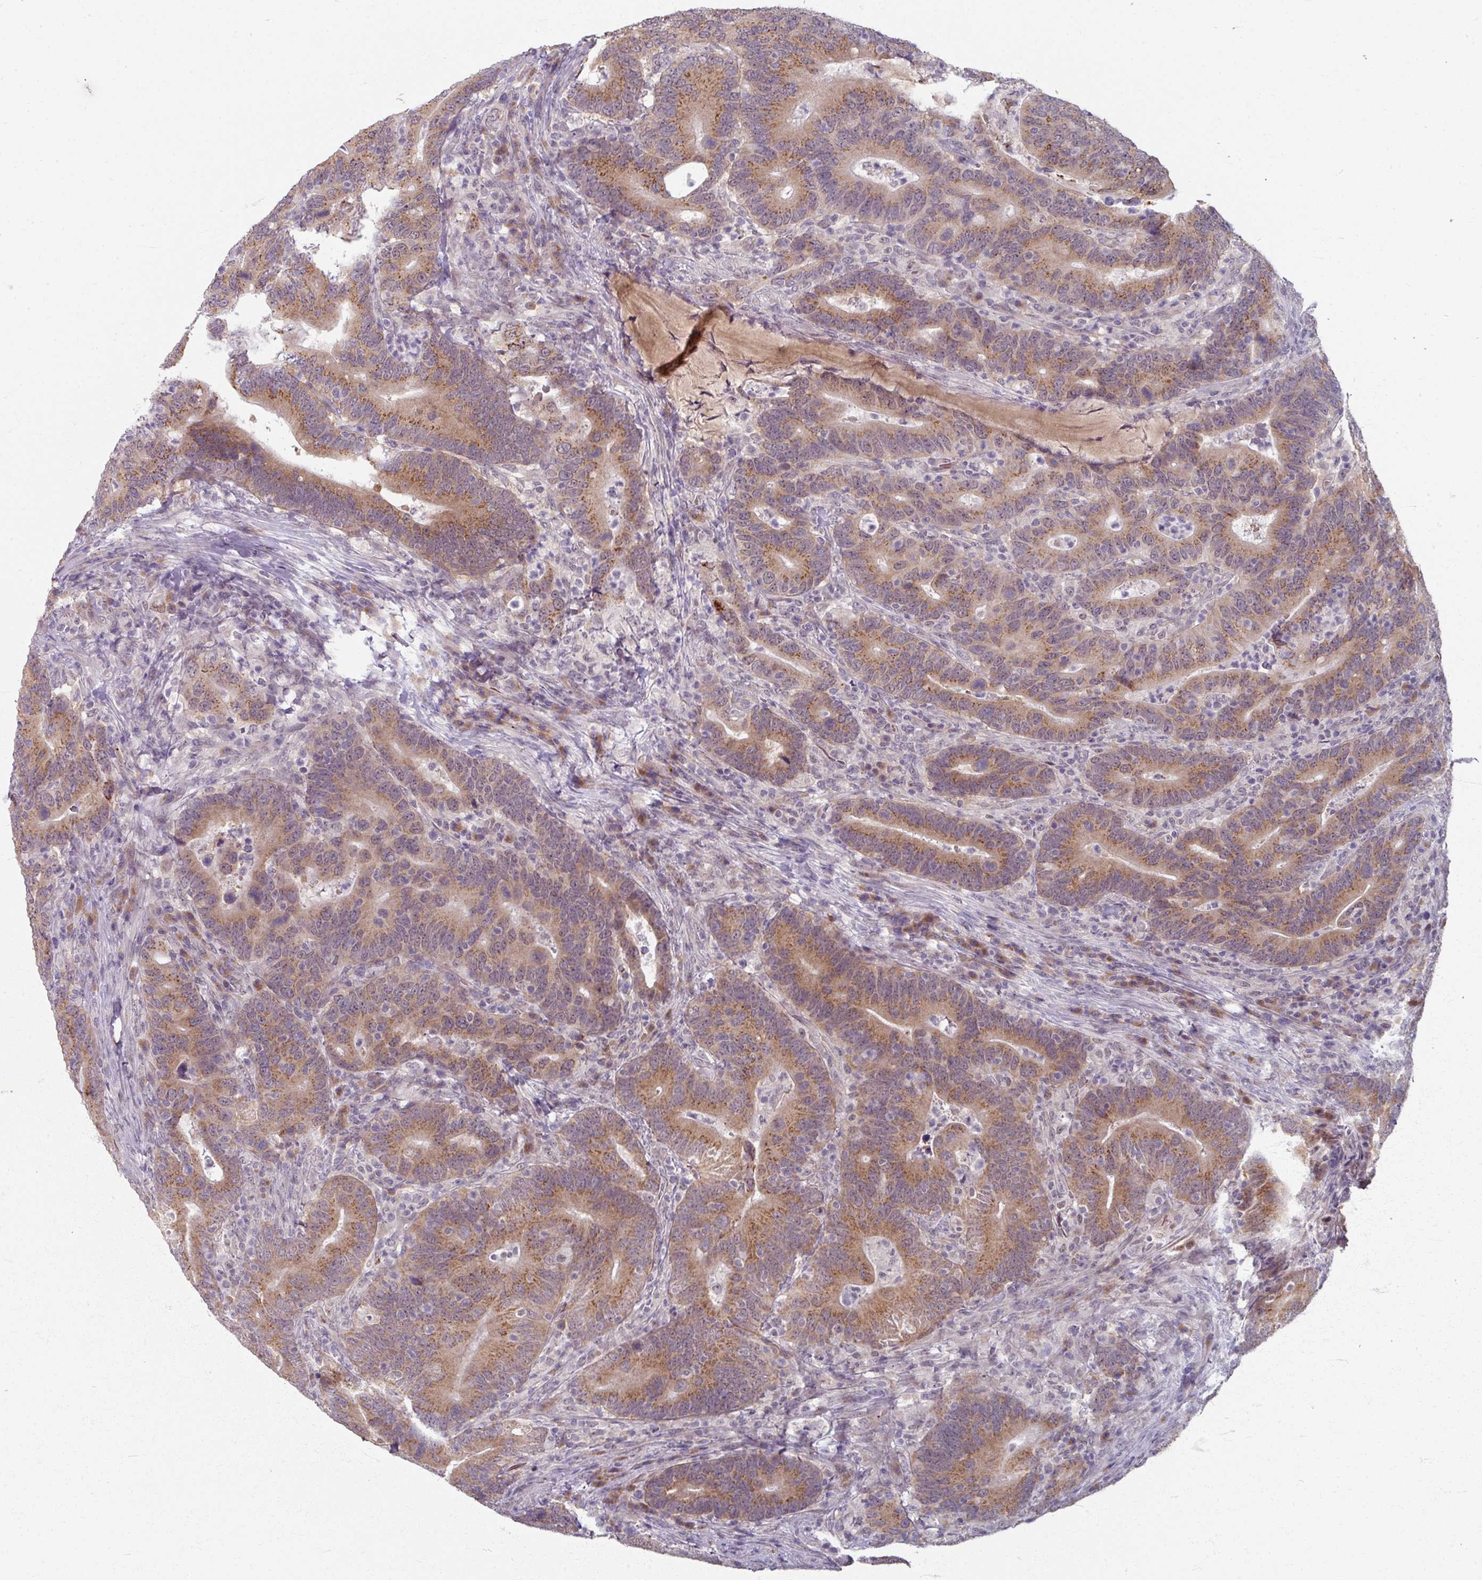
{"staining": {"intensity": "moderate", "quantity": ">75%", "location": "cytoplasmic/membranous"}, "tissue": "colorectal cancer", "cell_type": "Tumor cells", "image_type": "cancer", "snomed": [{"axis": "morphology", "description": "Adenocarcinoma, NOS"}, {"axis": "topography", "description": "Colon"}], "caption": "Human colorectal cancer stained with a protein marker reveals moderate staining in tumor cells.", "gene": "KMT5C", "patient": {"sex": "female", "age": 66}}